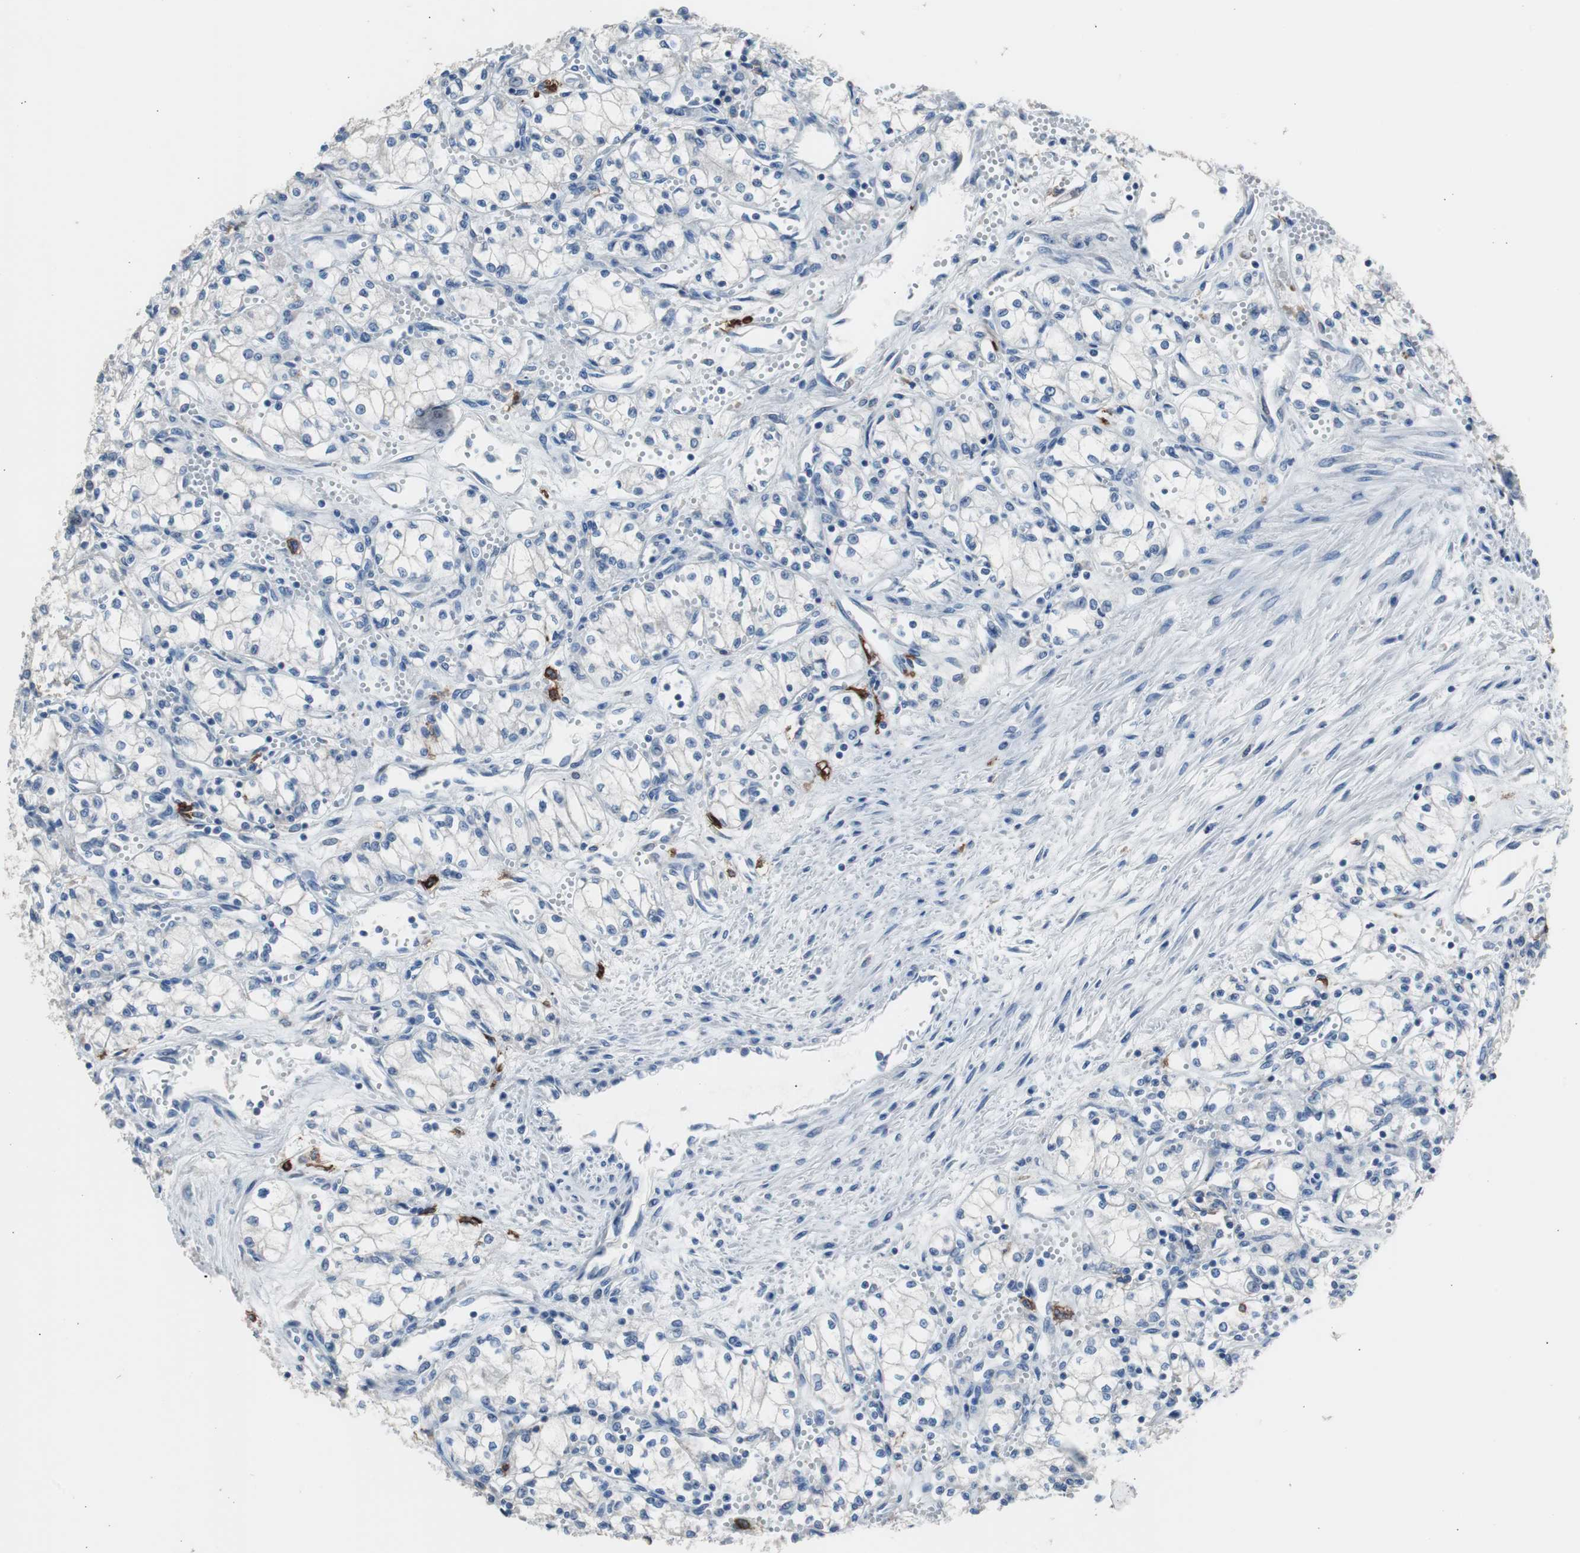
{"staining": {"intensity": "negative", "quantity": "none", "location": "none"}, "tissue": "renal cancer", "cell_type": "Tumor cells", "image_type": "cancer", "snomed": [{"axis": "morphology", "description": "Normal tissue, NOS"}, {"axis": "morphology", "description": "Adenocarcinoma, NOS"}, {"axis": "topography", "description": "Kidney"}], "caption": "Immunohistochemical staining of adenocarcinoma (renal) exhibits no significant expression in tumor cells. Nuclei are stained in blue.", "gene": "FCGR2B", "patient": {"sex": "male", "age": 59}}